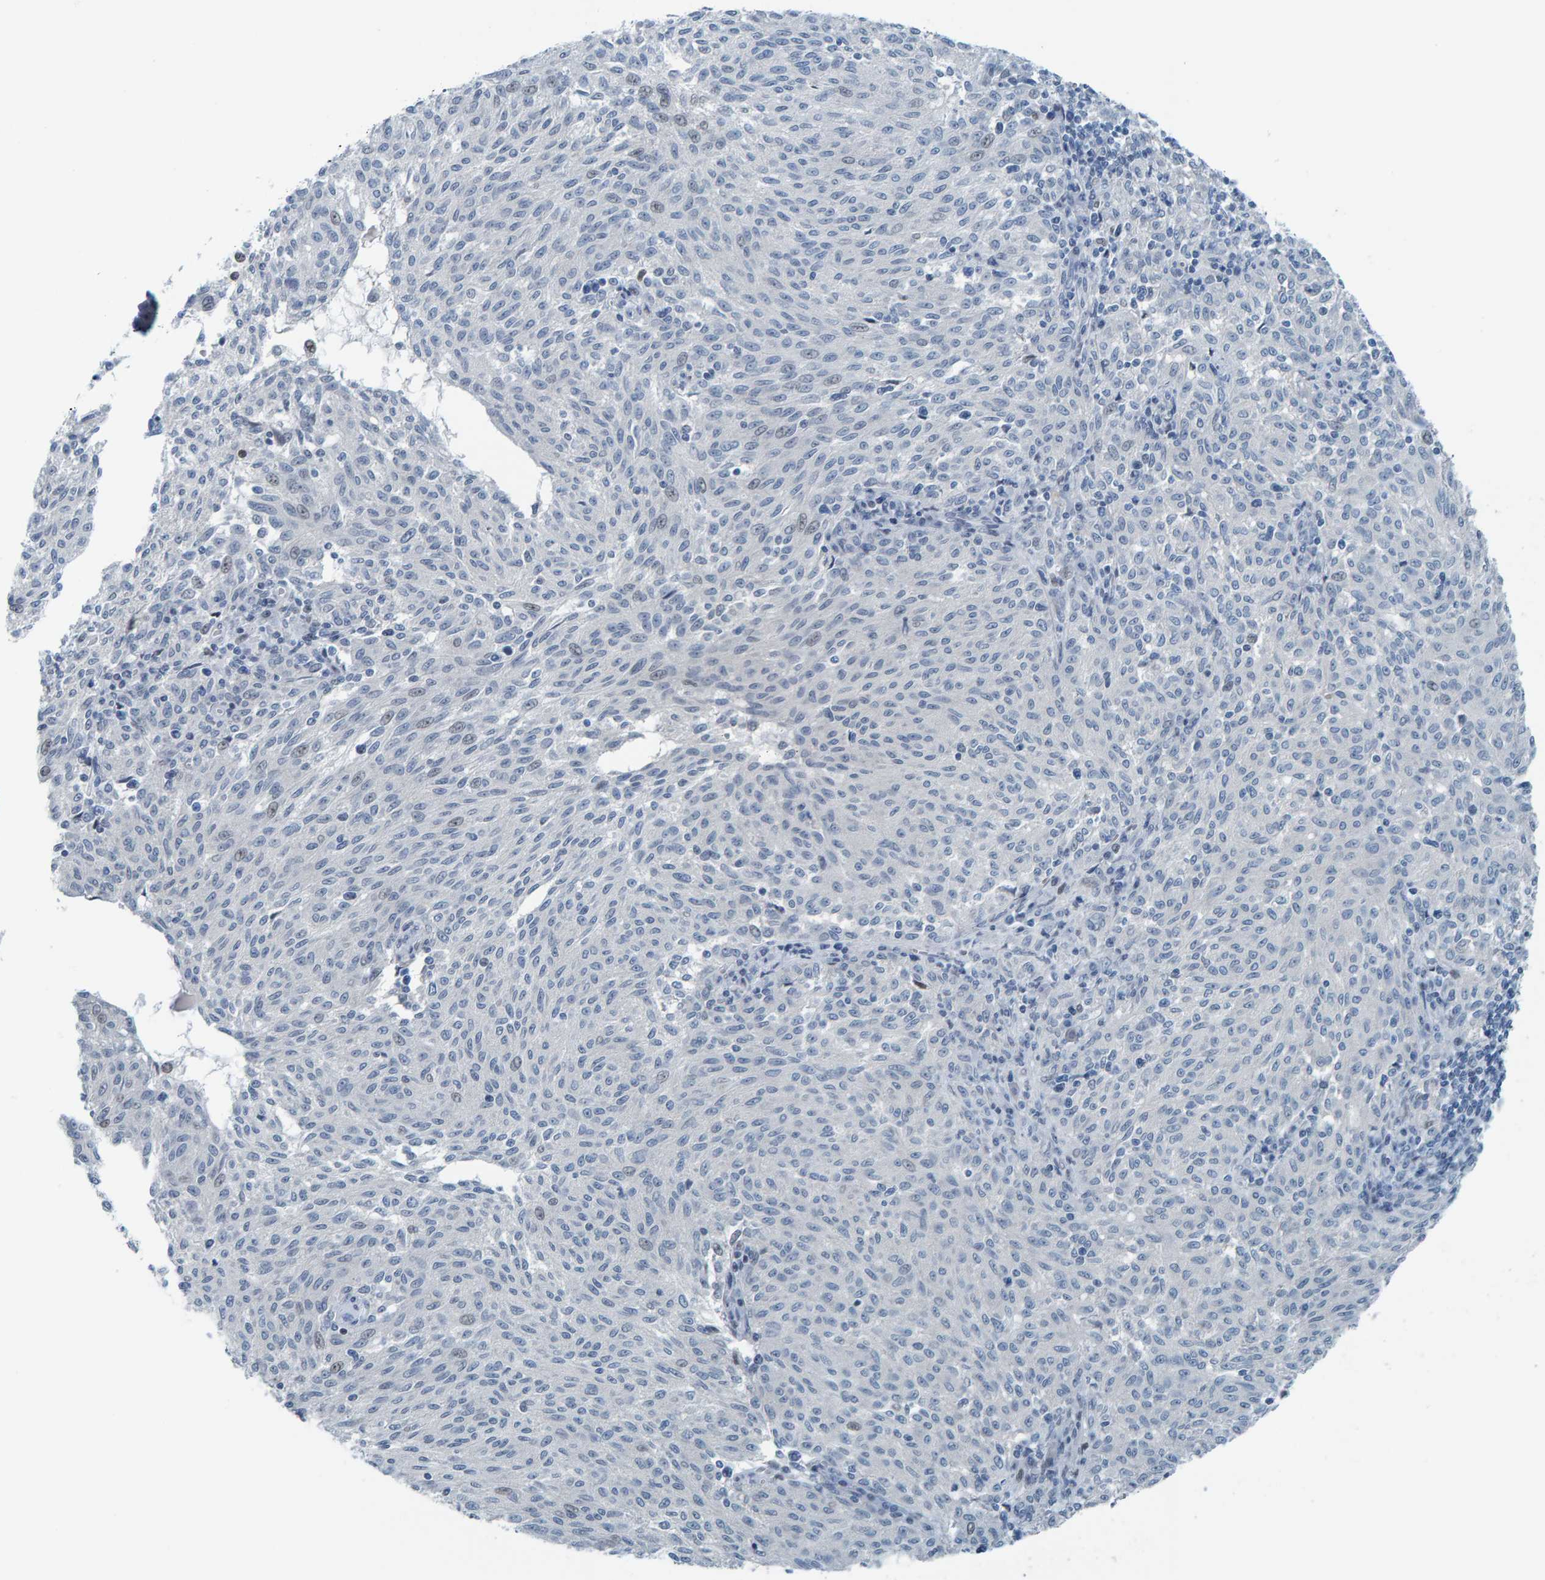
{"staining": {"intensity": "negative", "quantity": "none", "location": "none"}, "tissue": "melanoma", "cell_type": "Tumor cells", "image_type": "cancer", "snomed": [{"axis": "morphology", "description": "Malignant melanoma, NOS"}, {"axis": "topography", "description": "Skin"}], "caption": "Protein analysis of malignant melanoma demonstrates no significant expression in tumor cells.", "gene": "CNP", "patient": {"sex": "female", "age": 72}}